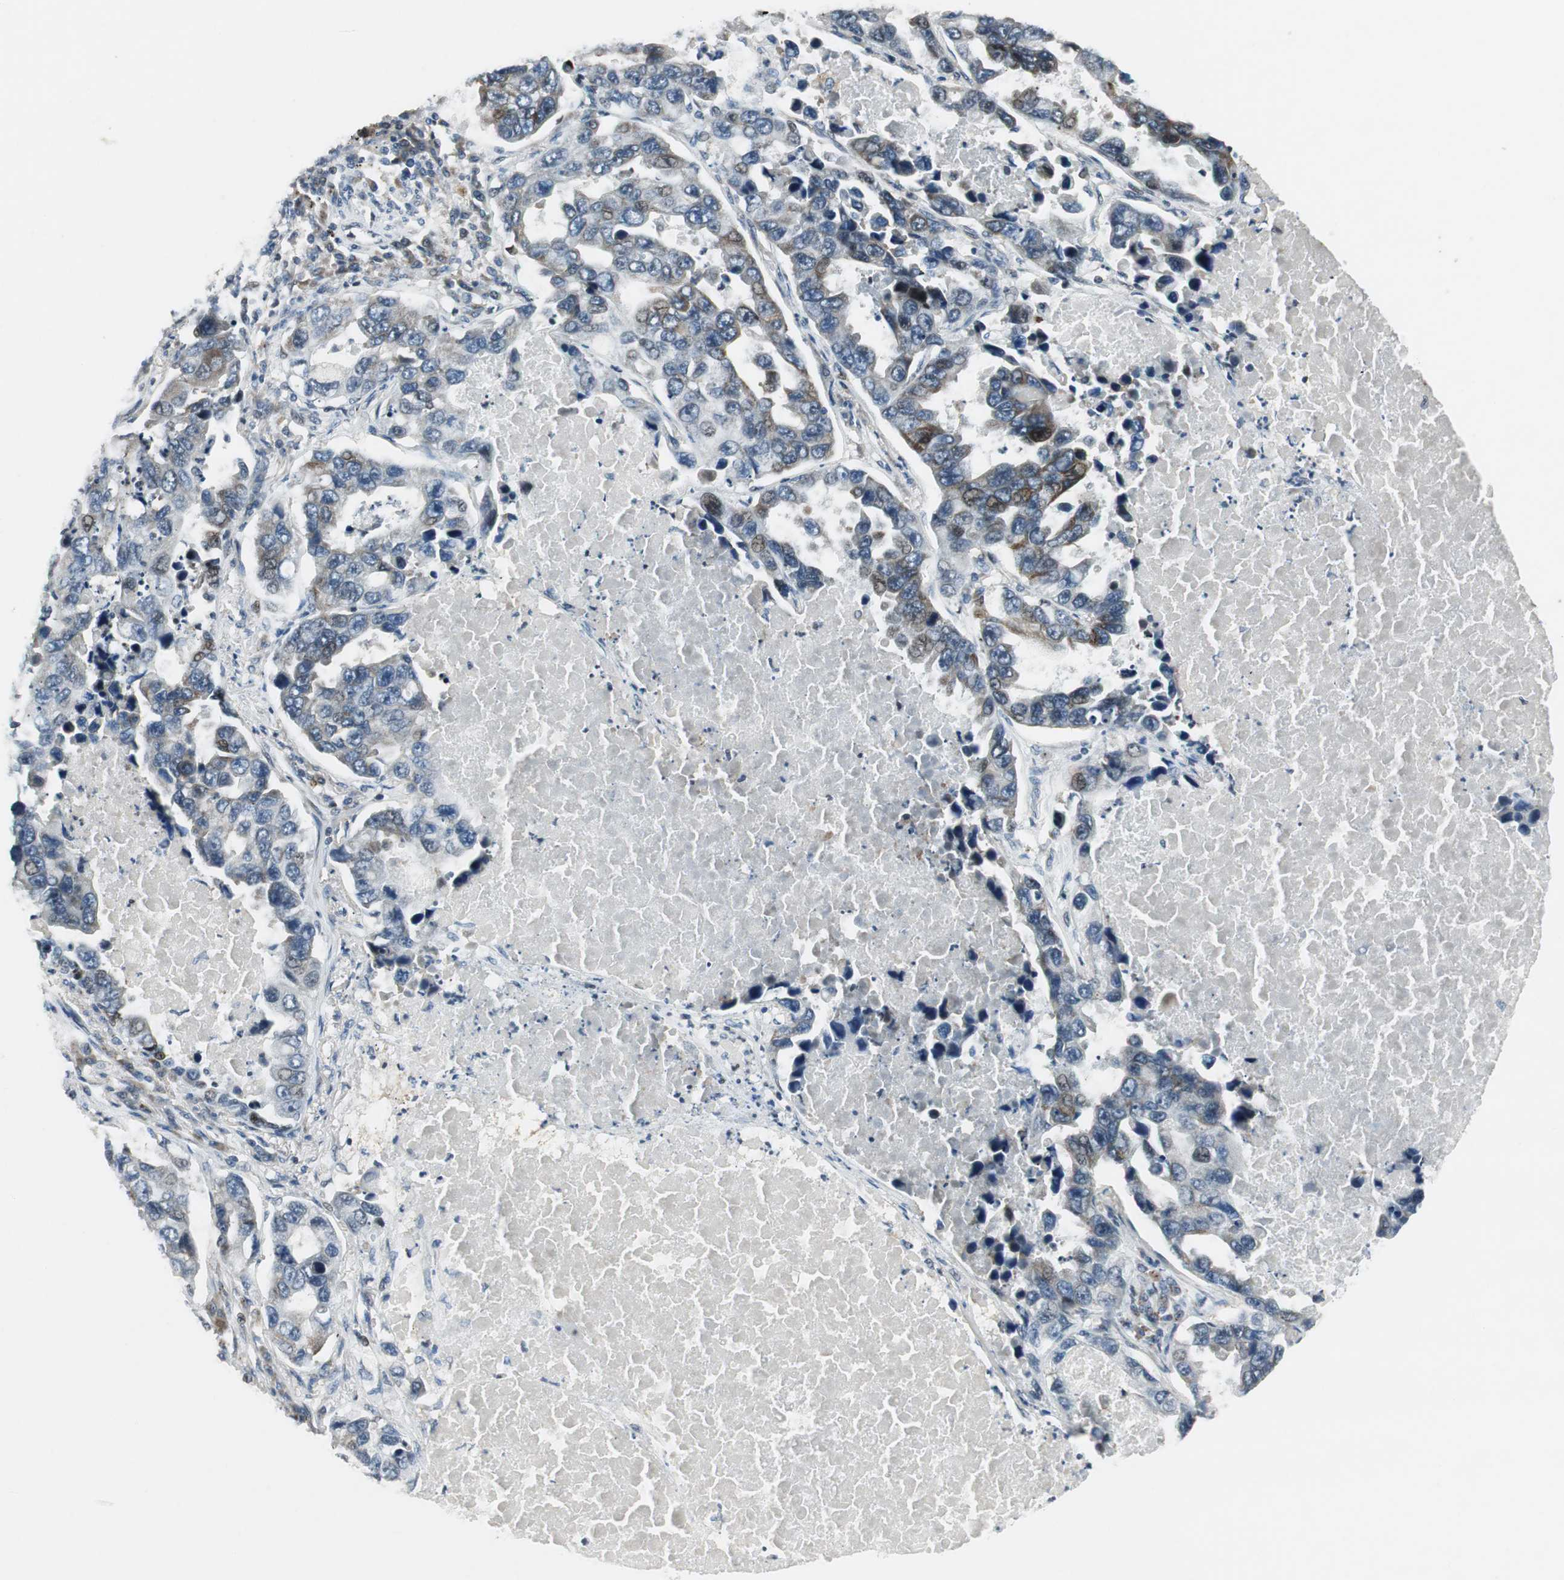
{"staining": {"intensity": "moderate", "quantity": "<25%", "location": "cytoplasmic/membranous"}, "tissue": "lung cancer", "cell_type": "Tumor cells", "image_type": "cancer", "snomed": [{"axis": "morphology", "description": "Adenocarcinoma, NOS"}, {"axis": "topography", "description": "Lung"}], "caption": "Protein staining exhibits moderate cytoplasmic/membranous positivity in approximately <25% of tumor cells in lung cancer (adenocarcinoma).", "gene": "AJUBA", "patient": {"sex": "male", "age": 64}}